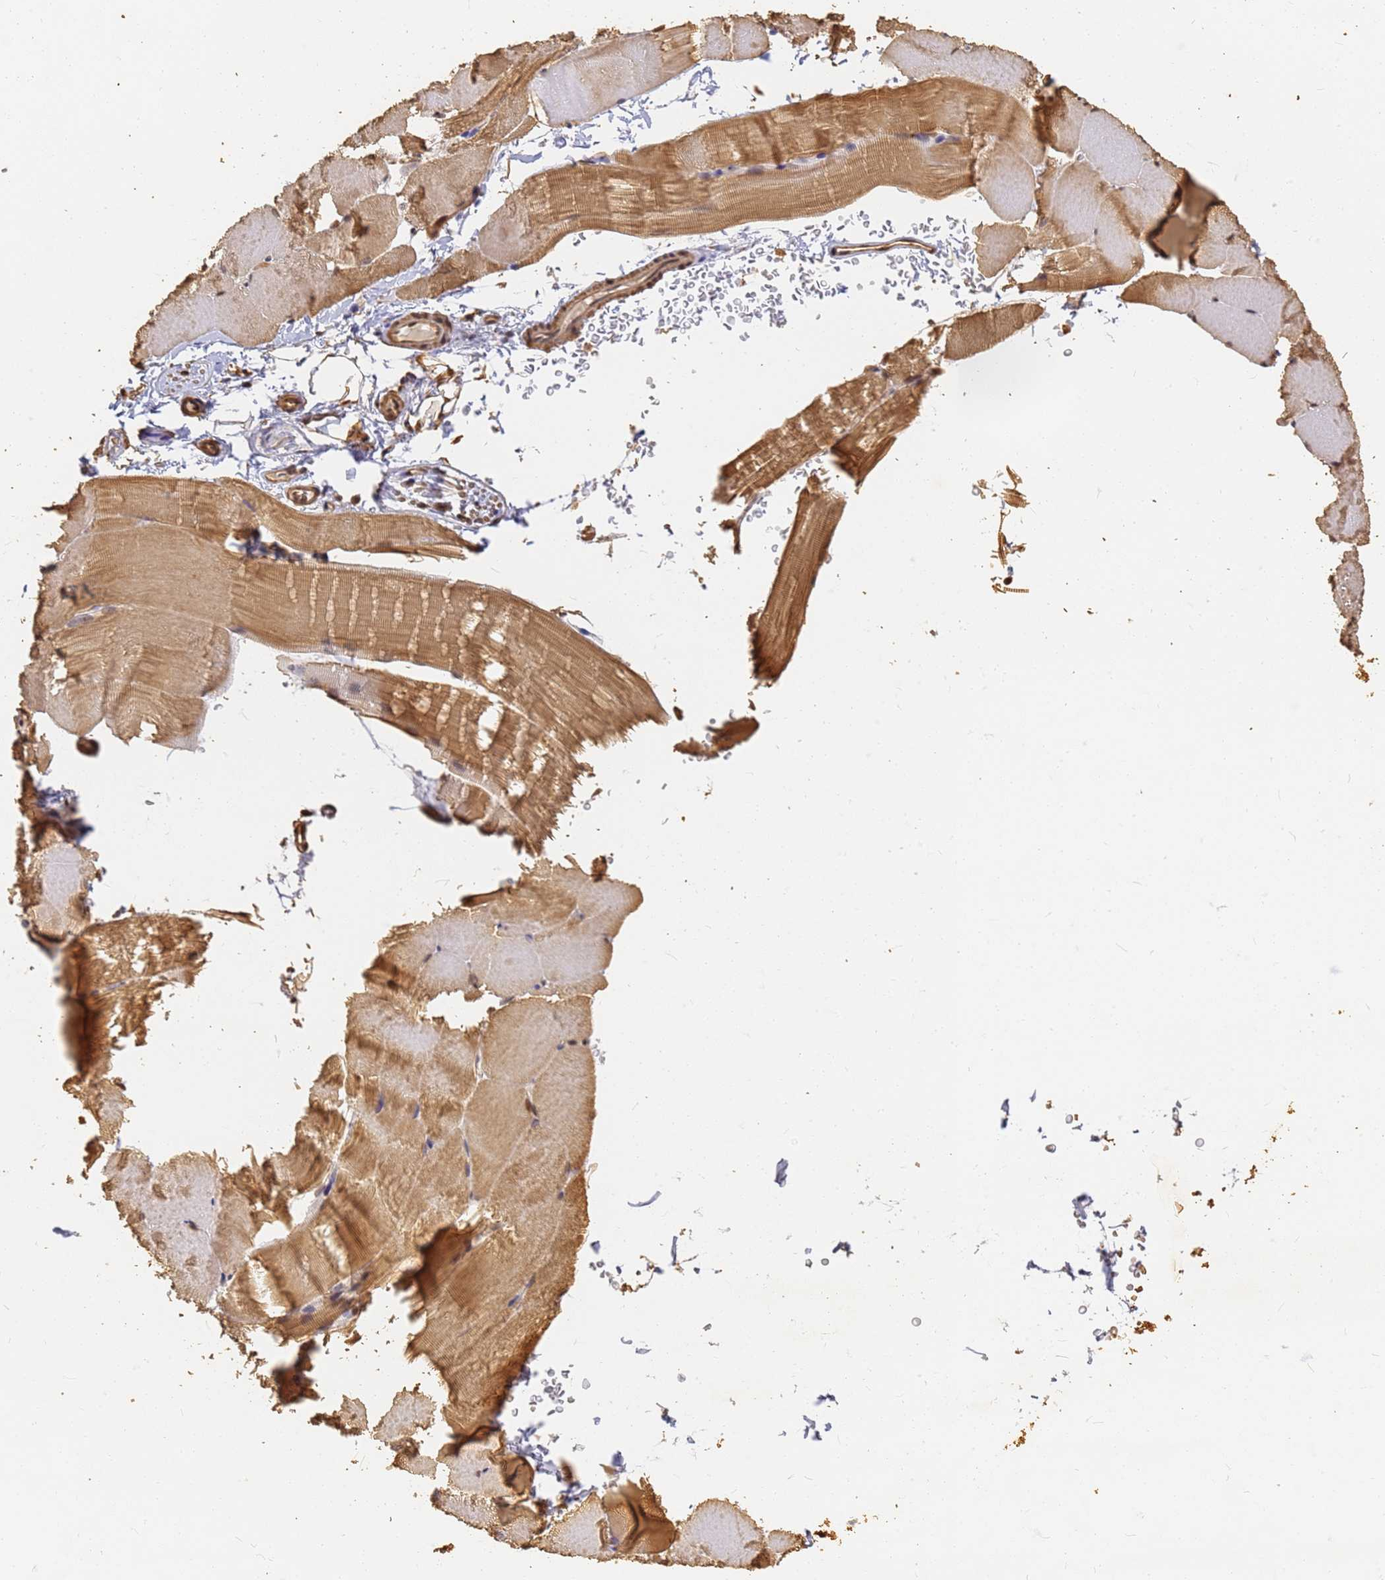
{"staining": {"intensity": "moderate", "quantity": ">75%", "location": "cytoplasmic/membranous,nuclear"}, "tissue": "skeletal muscle", "cell_type": "Myocytes", "image_type": "normal", "snomed": [{"axis": "morphology", "description": "Normal tissue, NOS"}, {"axis": "topography", "description": "Skeletal muscle"}, {"axis": "topography", "description": "Parathyroid gland"}], "caption": "About >75% of myocytes in unremarkable human skeletal muscle demonstrate moderate cytoplasmic/membranous,nuclear protein expression as visualized by brown immunohistochemical staining.", "gene": "JAK2", "patient": {"sex": "female", "age": 37}}